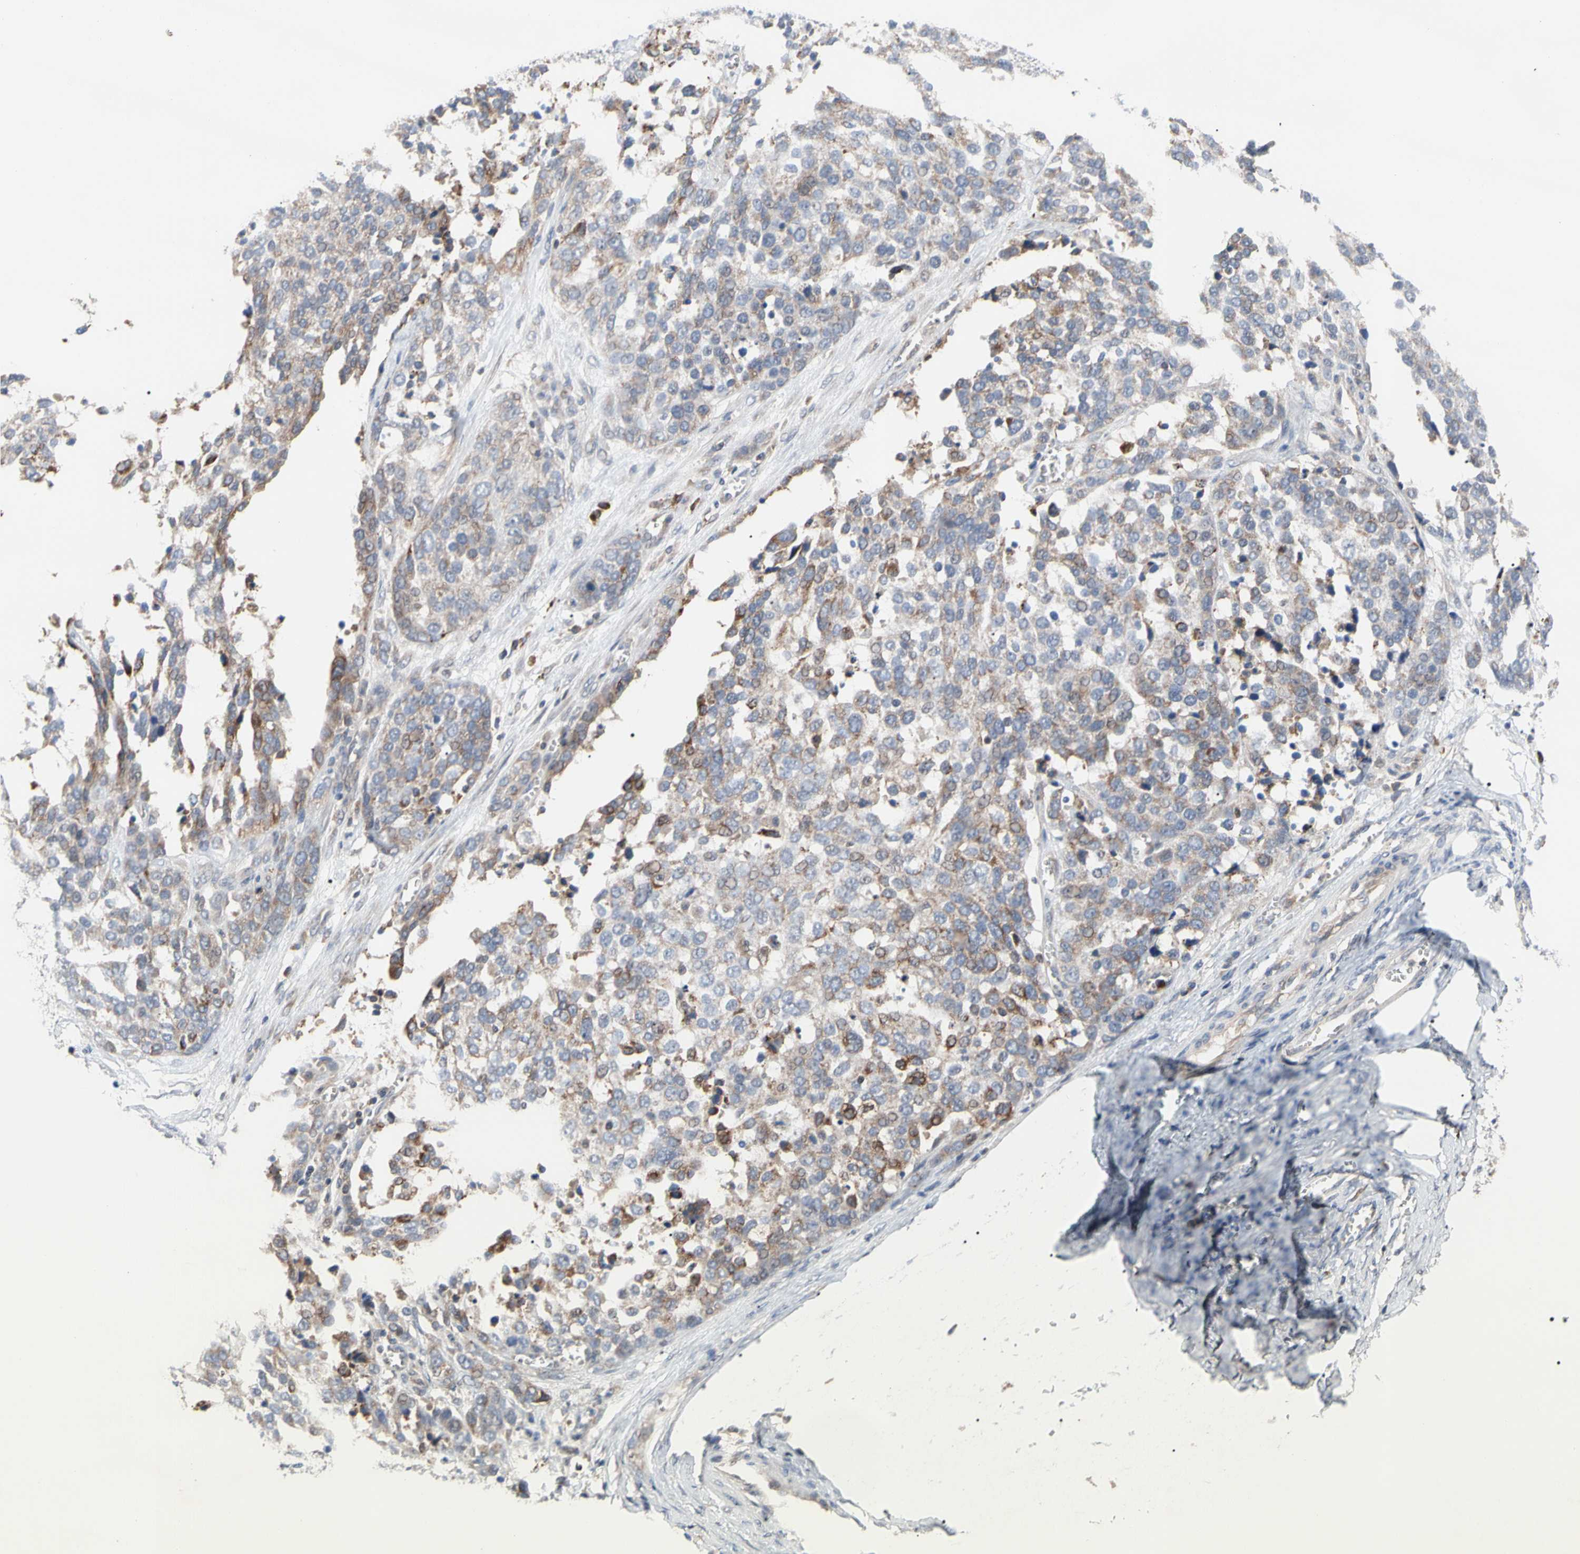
{"staining": {"intensity": "weak", "quantity": "25%-75%", "location": "cytoplasmic/membranous"}, "tissue": "ovarian cancer", "cell_type": "Tumor cells", "image_type": "cancer", "snomed": [{"axis": "morphology", "description": "Cystadenocarcinoma, serous, NOS"}, {"axis": "topography", "description": "Ovary"}], "caption": "Ovarian cancer (serous cystadenocarcinoma) stained with a brown dye reveals weak cytoplasmic/membranous positive expression in approximately 25%-75% of tumor cells.", "gene": "MCL1", "patient": {"sex": "female", "age": 44}}